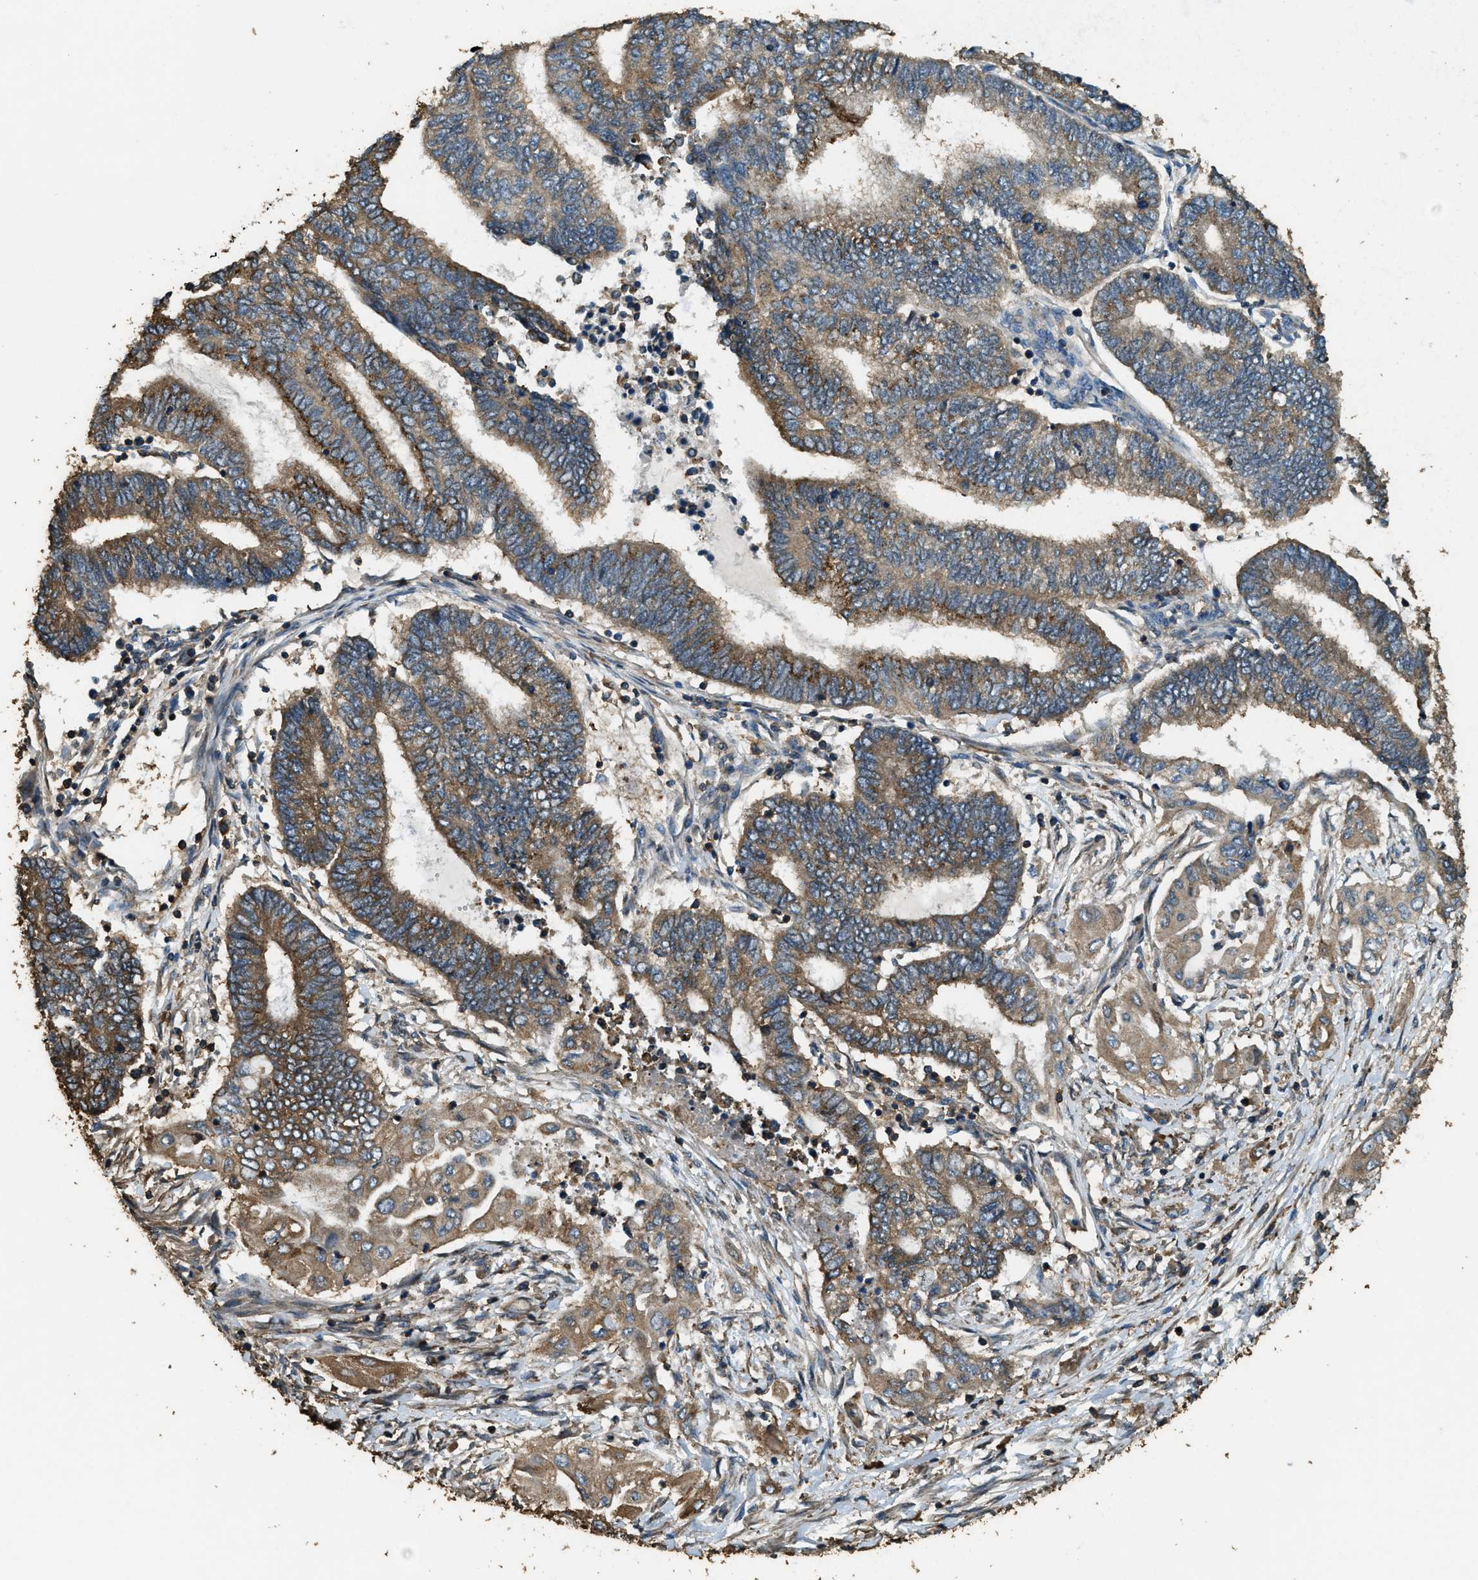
{"staining": {"intensity": "moderate", "quantity": ">75%", "location": "cytoplasmic/membranous"}, "tissue": "endometrial cancer", "cell_type": "Tumor cells", "image_type": "cancer", "snomed": [{"axis": "morphology", "description": "Adenocarcinoma, NOS"}, {"axis": "topography", "description": "Uterus"}, {"axis": "topography", "description": "Endometrium"}], "caption": "DAB (3,3'-diaminobenzidine) immunohistochemical staining of endometrial cancer (adenocarcinoma) exhibits moderate cytoplasmic/membranous protein staining in approximately >75% of tumor cells.", "gene": "ERGIC1", "patient": {"sex": "female", "age": 70}}